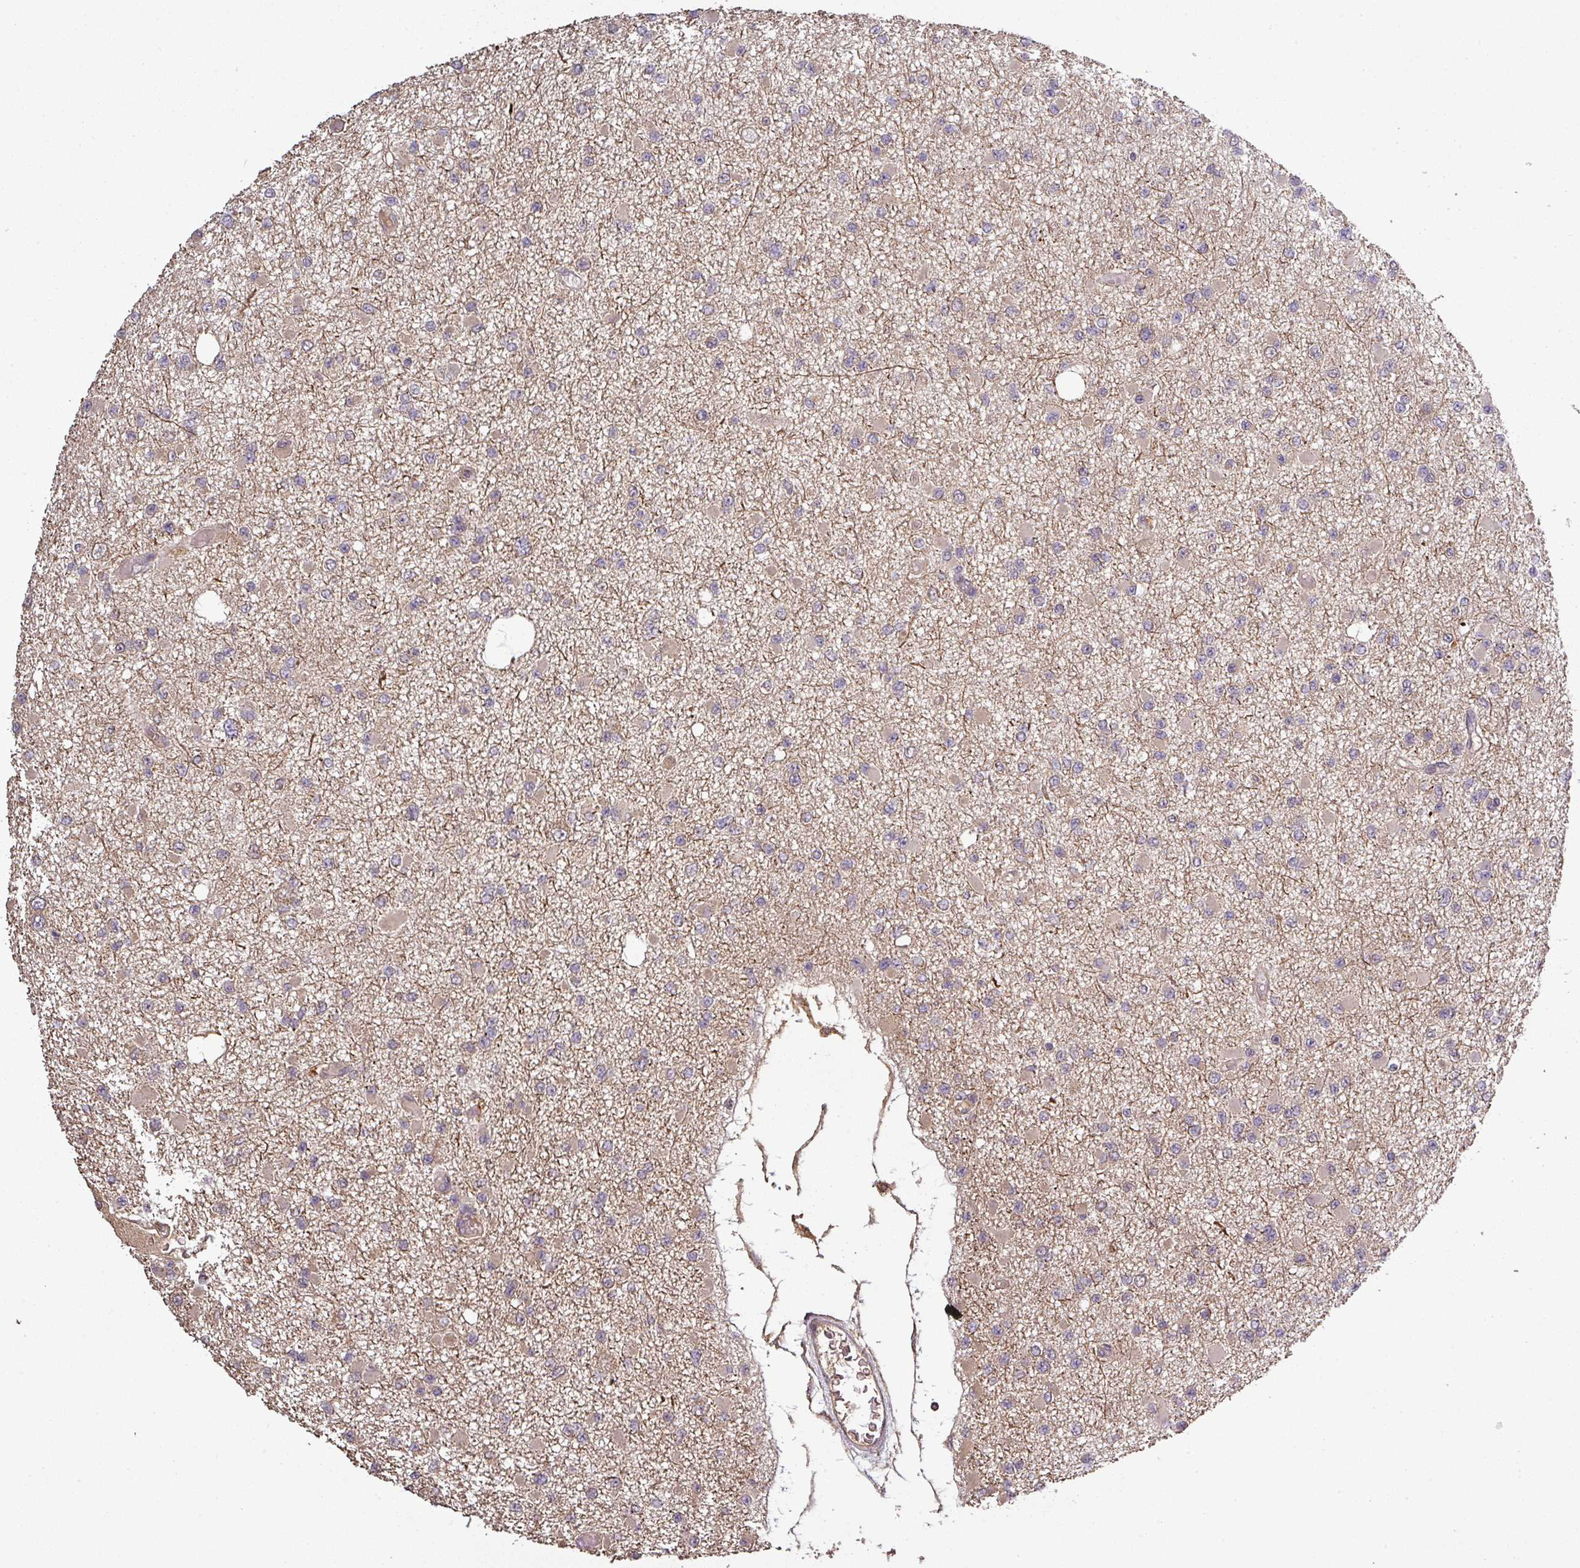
{"staining": {"intensity": "negative", "quantity": "none", "location": "none"}, "tissue": "glioma", "cell_type": "Tumor cells", "image_type": "cancer", "snomed": [{"axis": "morphology", "description": "Glioma, malignant, Low grade"}, {"axis": "topography", "description": "Brain"}], "caption": "Tumor cells are negative for brown protein staining in malignant glioma (low-grade). Brightfield microscopy of immunohistochemistry (IHC) stained with DAB (3,3'-diaminobenzidine) (brown) and hematoxylin (blue), captured at high magnification.", "gene": "ISLR", "patient": {"sex": "female", "age": 22}}